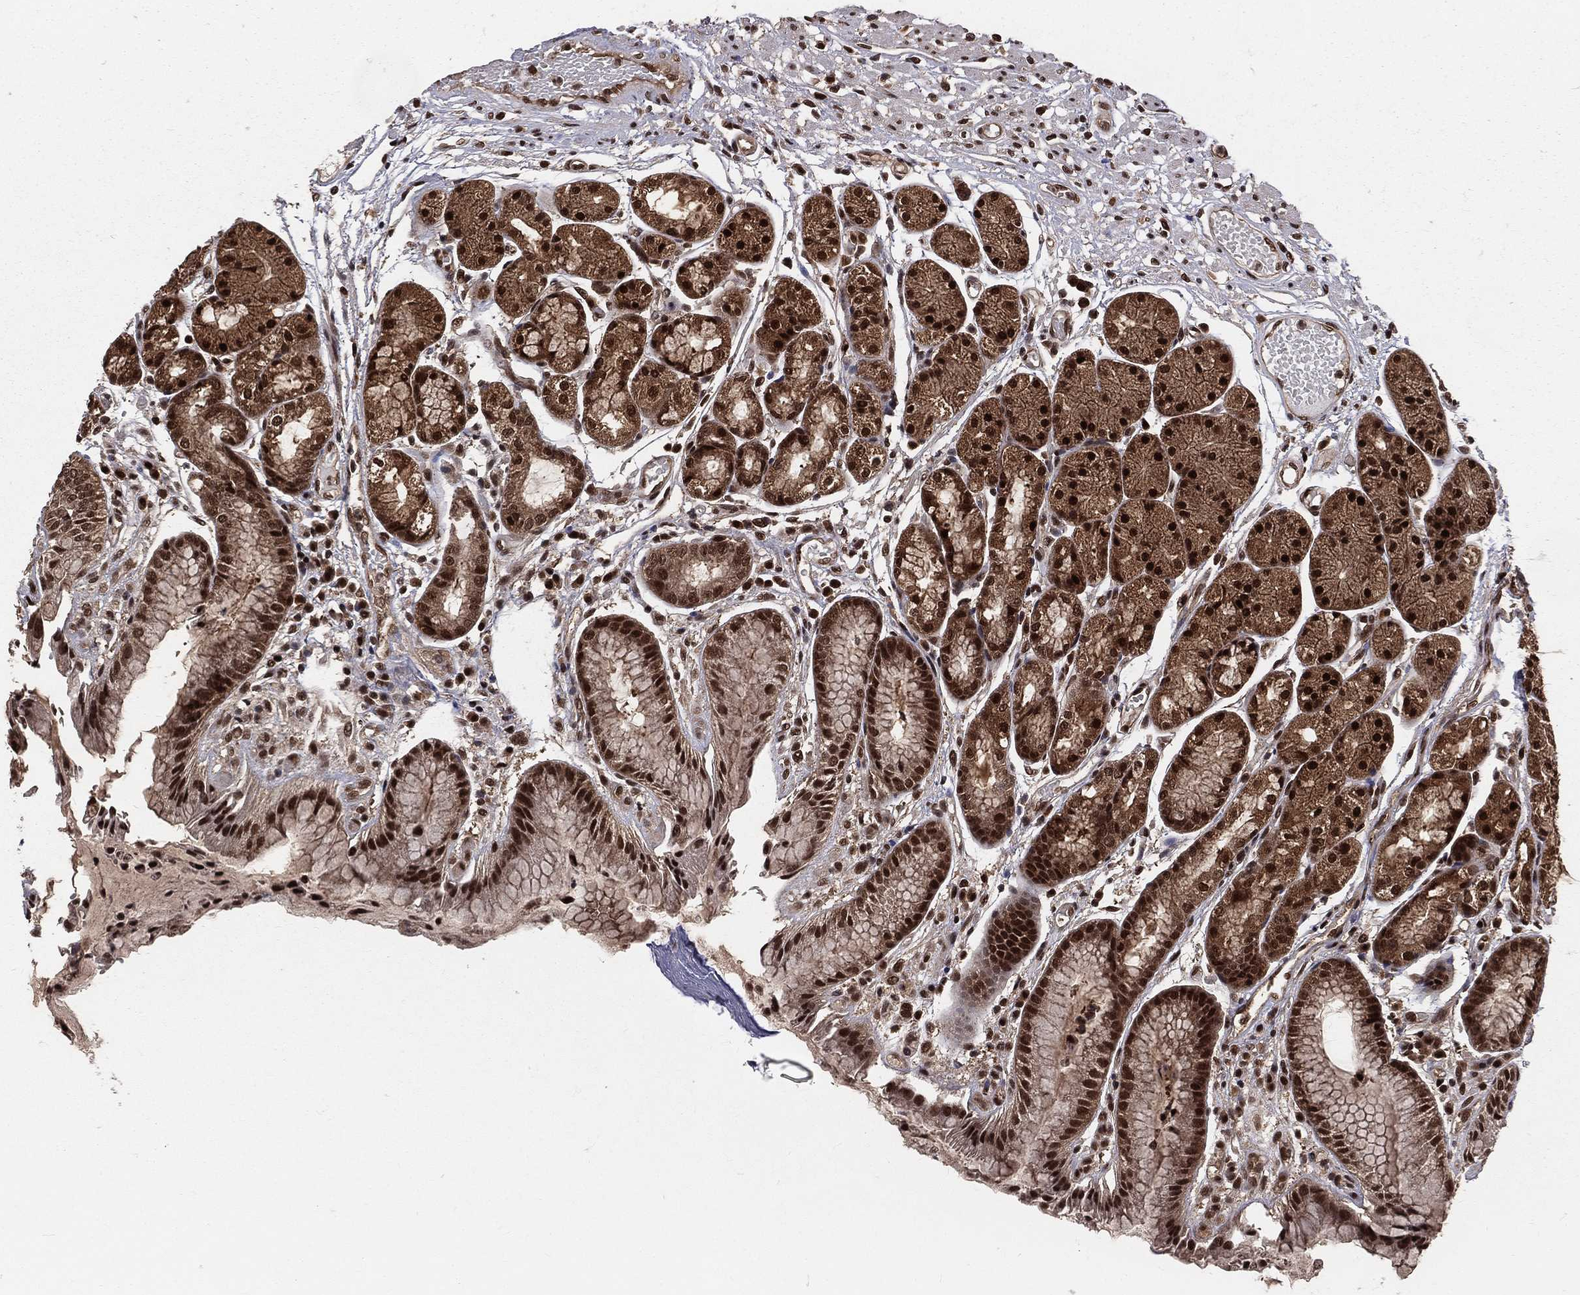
{"staining": {"intensity": "strong", "quantity": ">75%", "location": "cytoplasmic/membranous,nuclear"}, "tissue": "stomach", "cell_type": "Glandular cells", "image_type": "normal", "snomed": [{"axis": "morphology", "description": "Normal tissue, NOS"}, {"axis": "topography", "description": "Stomach, upper"}], "caption": "High-power microscopy captured an immunohistochemistry (IHC) photomicrograph of benign stomach, revealing strong cytoplasmic/membranous,nuclear staining in approximately >75% of glandular cells.", "gene": "COPS4", "patient": {"sex": "male", "age": 72}}